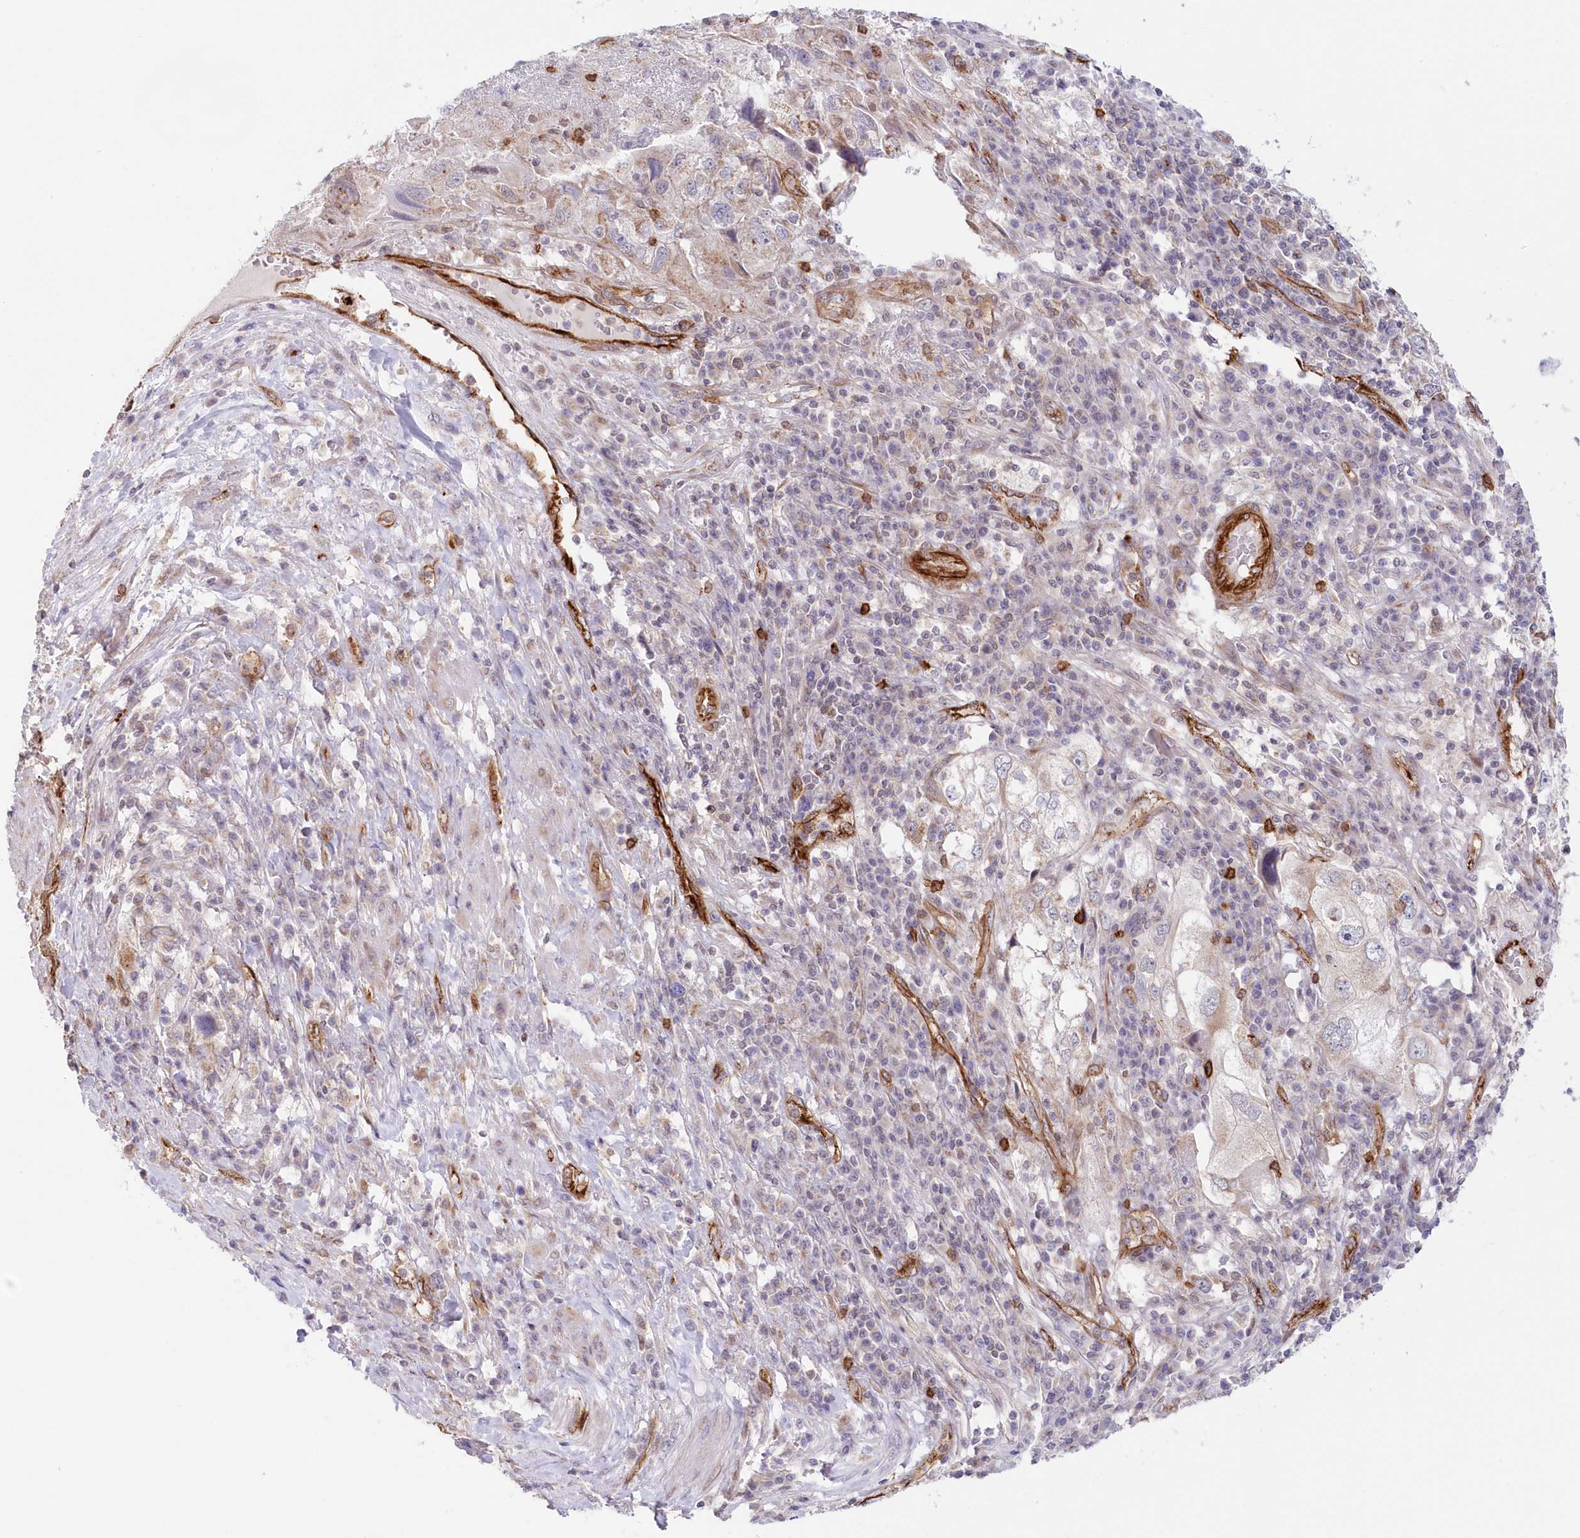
{"staining": {"intensity": "negative", "quantity": "none", "location": "none"}, "tissue": "endometrial cancer", "cell_type": "Tumor cells", "image_type": "cancer", "snomed": [{"axis": "morphology", "description": "Adenocarcinoma, NOS"}, {"axis": "topography", "description": "Endometrium"}], "caption": "Immunohistochemistry (IHC) histopathology image of human endometrial cancer (adenocarcinoma) stained for a protein (brown), which demonstrates no positivity in tumor cells. Brightfield microscopy of IHC stained with DAB (brown) and hematoxylin (blue), captured at high magnification.", "gene": "AFAP1L2", "patient": {"sex": "female", "age": 49}}